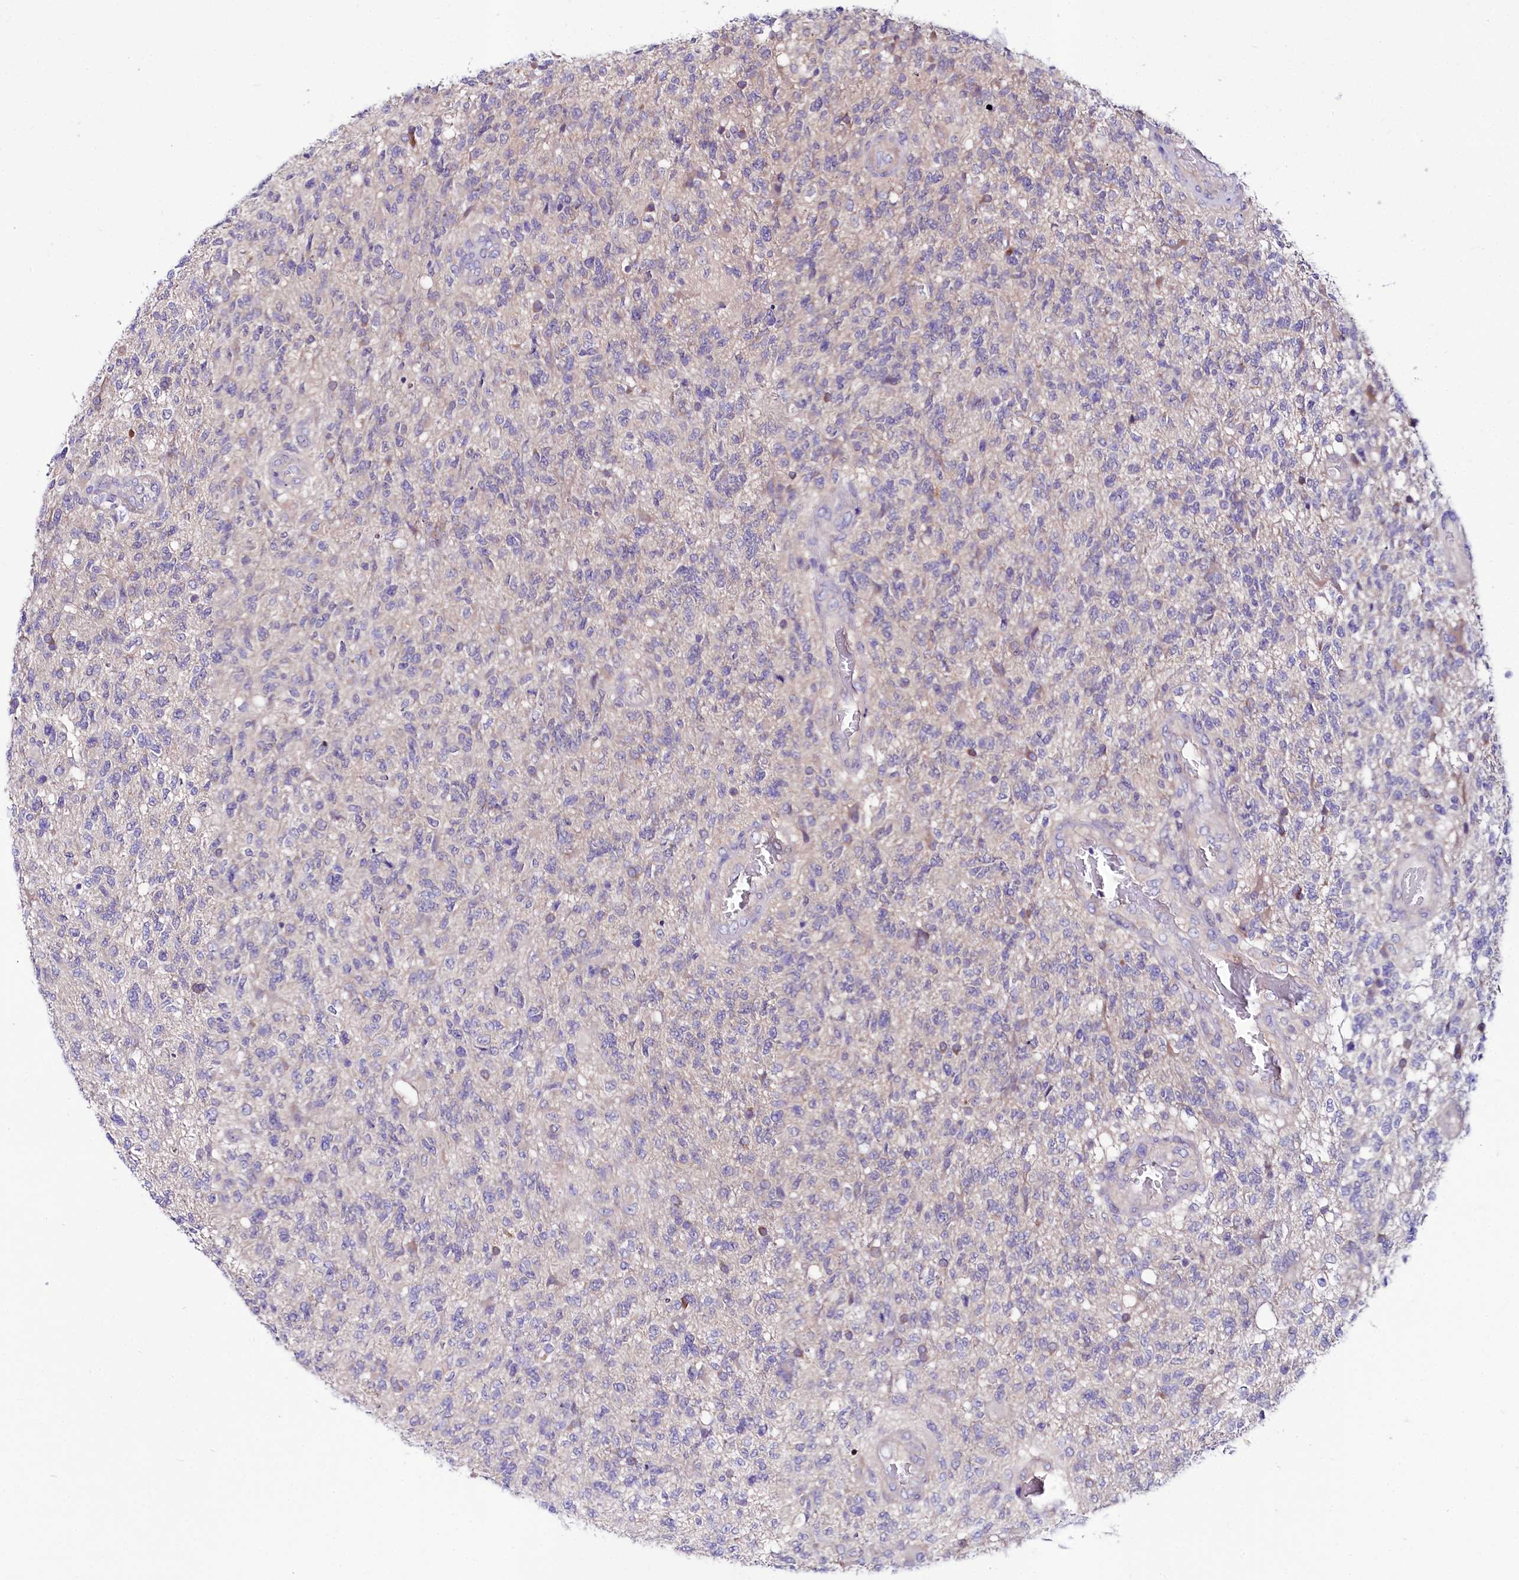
{"staining": {"intensity": "negative", "quantity": "none", "location": "none"}, "tissue": "glioma", "cell_type": "Tumor cells", "image_type": "cancer", "snomed": [{"axis": "morphology", "description": "Glioma, malignant, High grade"}, {"axis": "topography", "description": "Brain"}], "caption": "IHC histopathology image of human glioma stained for a protein (brown), which reveals no staining in tumor cells.", "gene": "ABHD5", "patient": {"sex": "male", "age": 56}}